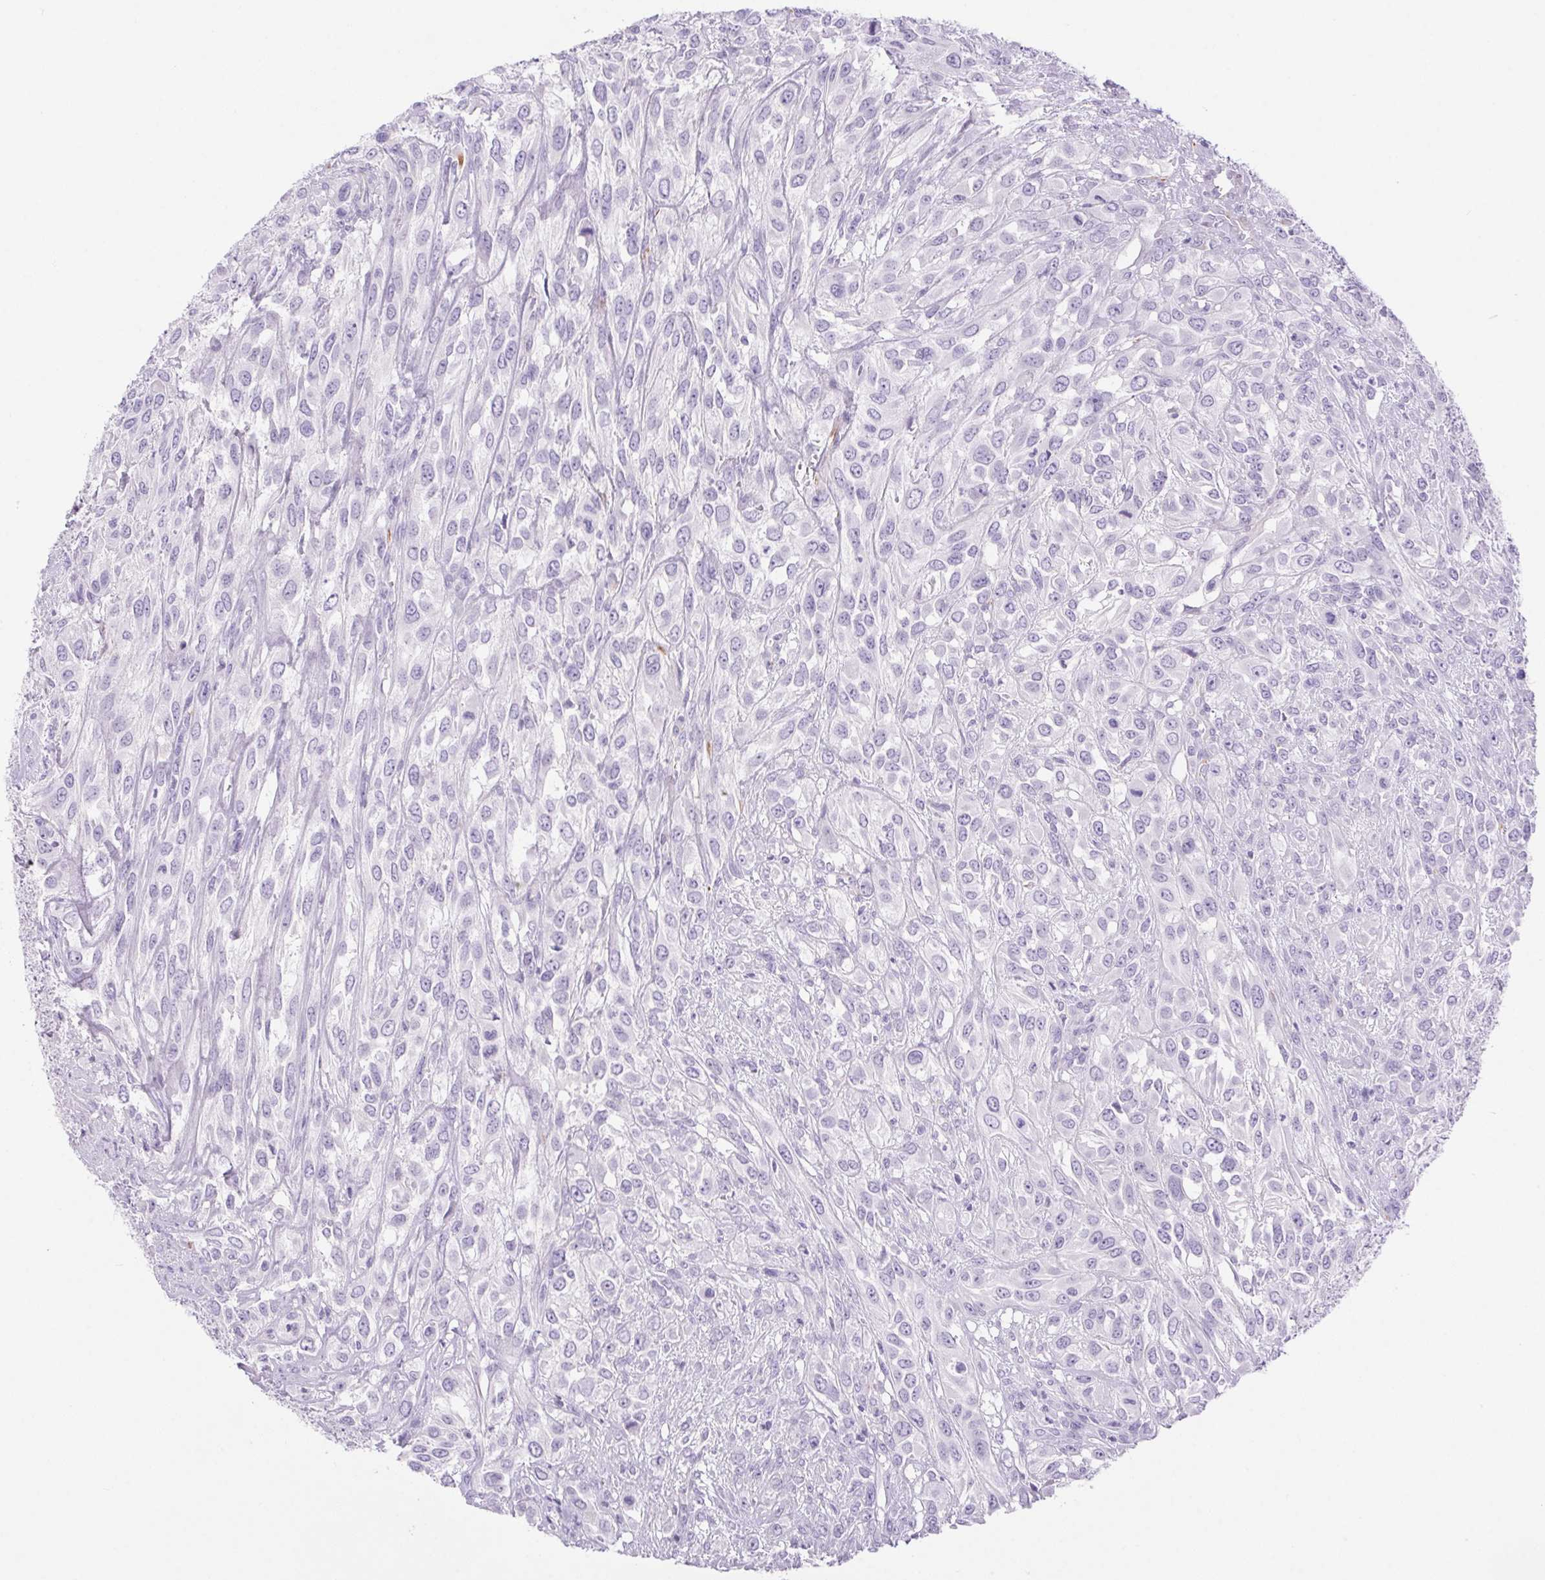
{"staining": {"intensity": "negative", "quantity": "none", "location": "none"}, "tissue": "urothelial cancer", "cell_type": "Tumor cells", "image_type": "cancer", "snomed": [{"axis": "morphology", "description": "Urothelial carcinoma, High grade"}, {"axis": "topography", "description": "Urinary bladder"}], "caption": "There is no significant positivity in tumor cells of high-grade urothelial carcinoma.", "gene": "ERP27", "patient": {"sex": "male", "age": 67}}